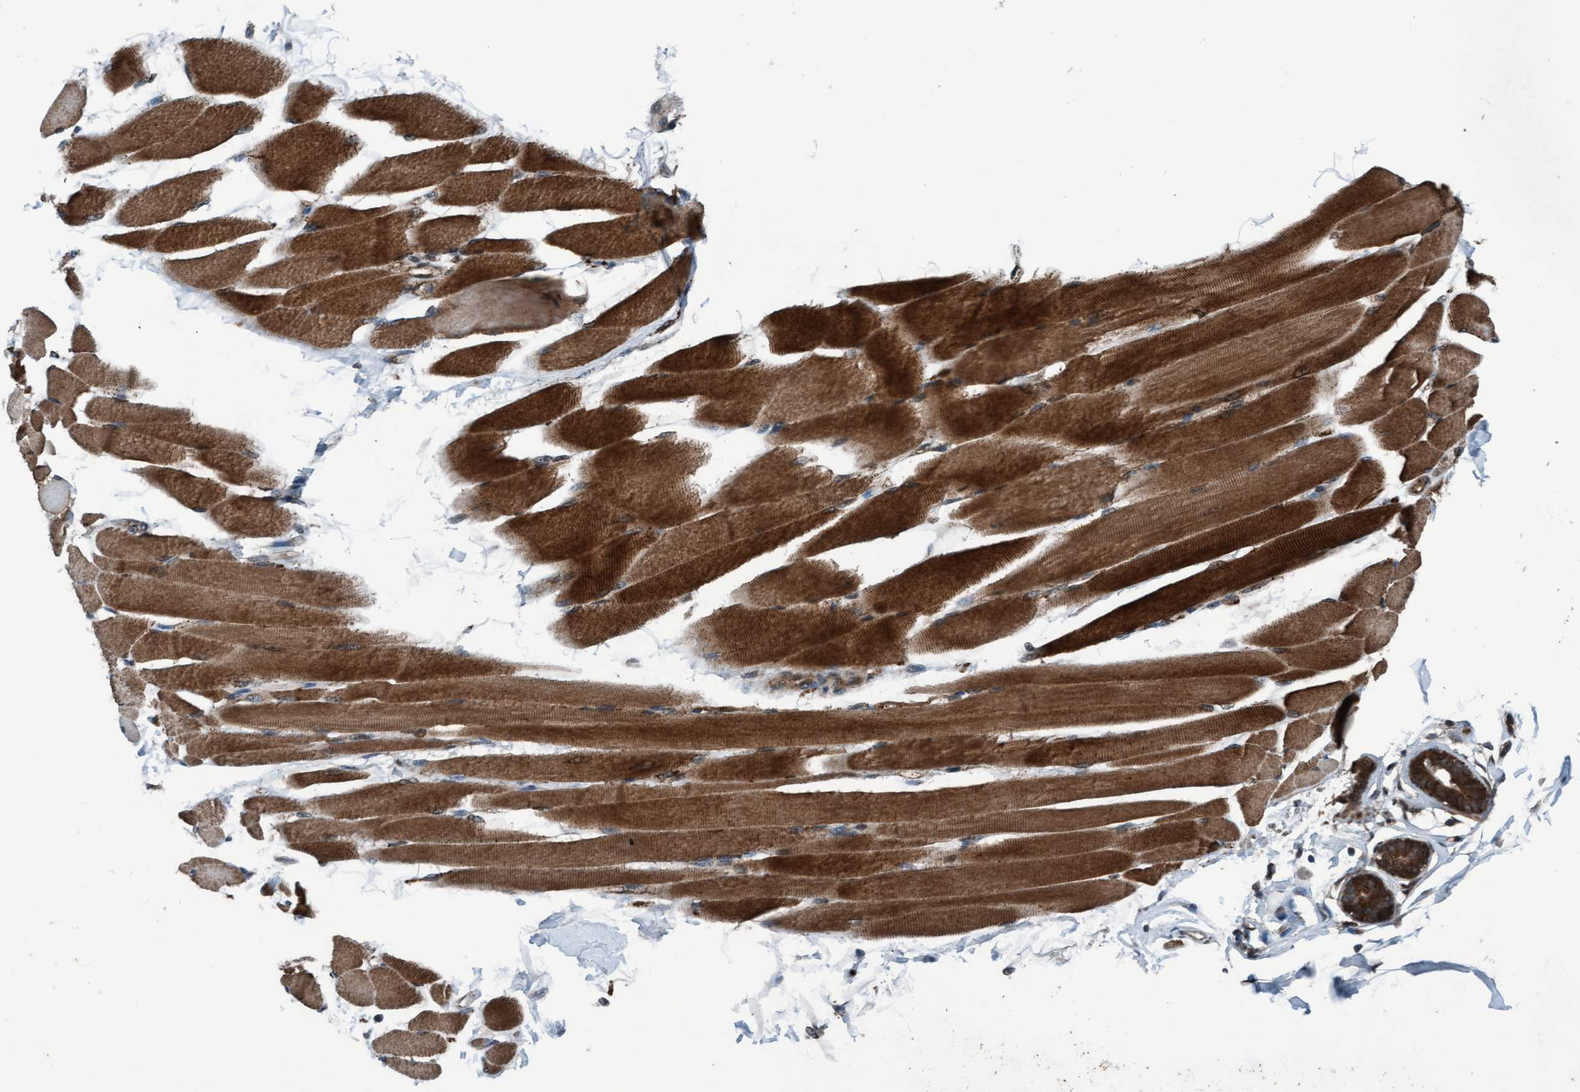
{"staining": {"intensity": "strong", "quantity": ">75%", "location": "cytoplasmic/membranous"}, "tissue": "skeletal muscle", "cell_type": "Myocytes", "image_type": "normal", "snomed": [{"axis": "morphology", "description": "Normal tissue, NOS"}, {"axis": "topography", "description": "Skeletal muscle"}, {"axis": "topography", "description": "Peripheral nerve tissue"}], "caption": "Immunohistochemical staining of unremarkable human skeletal muscle shows strong cytoplasmic/membranous protein expression in approximately >75% of myocytes.", "gene": "PLXNB2", "patient": {"sex": "female", "age": 84}}